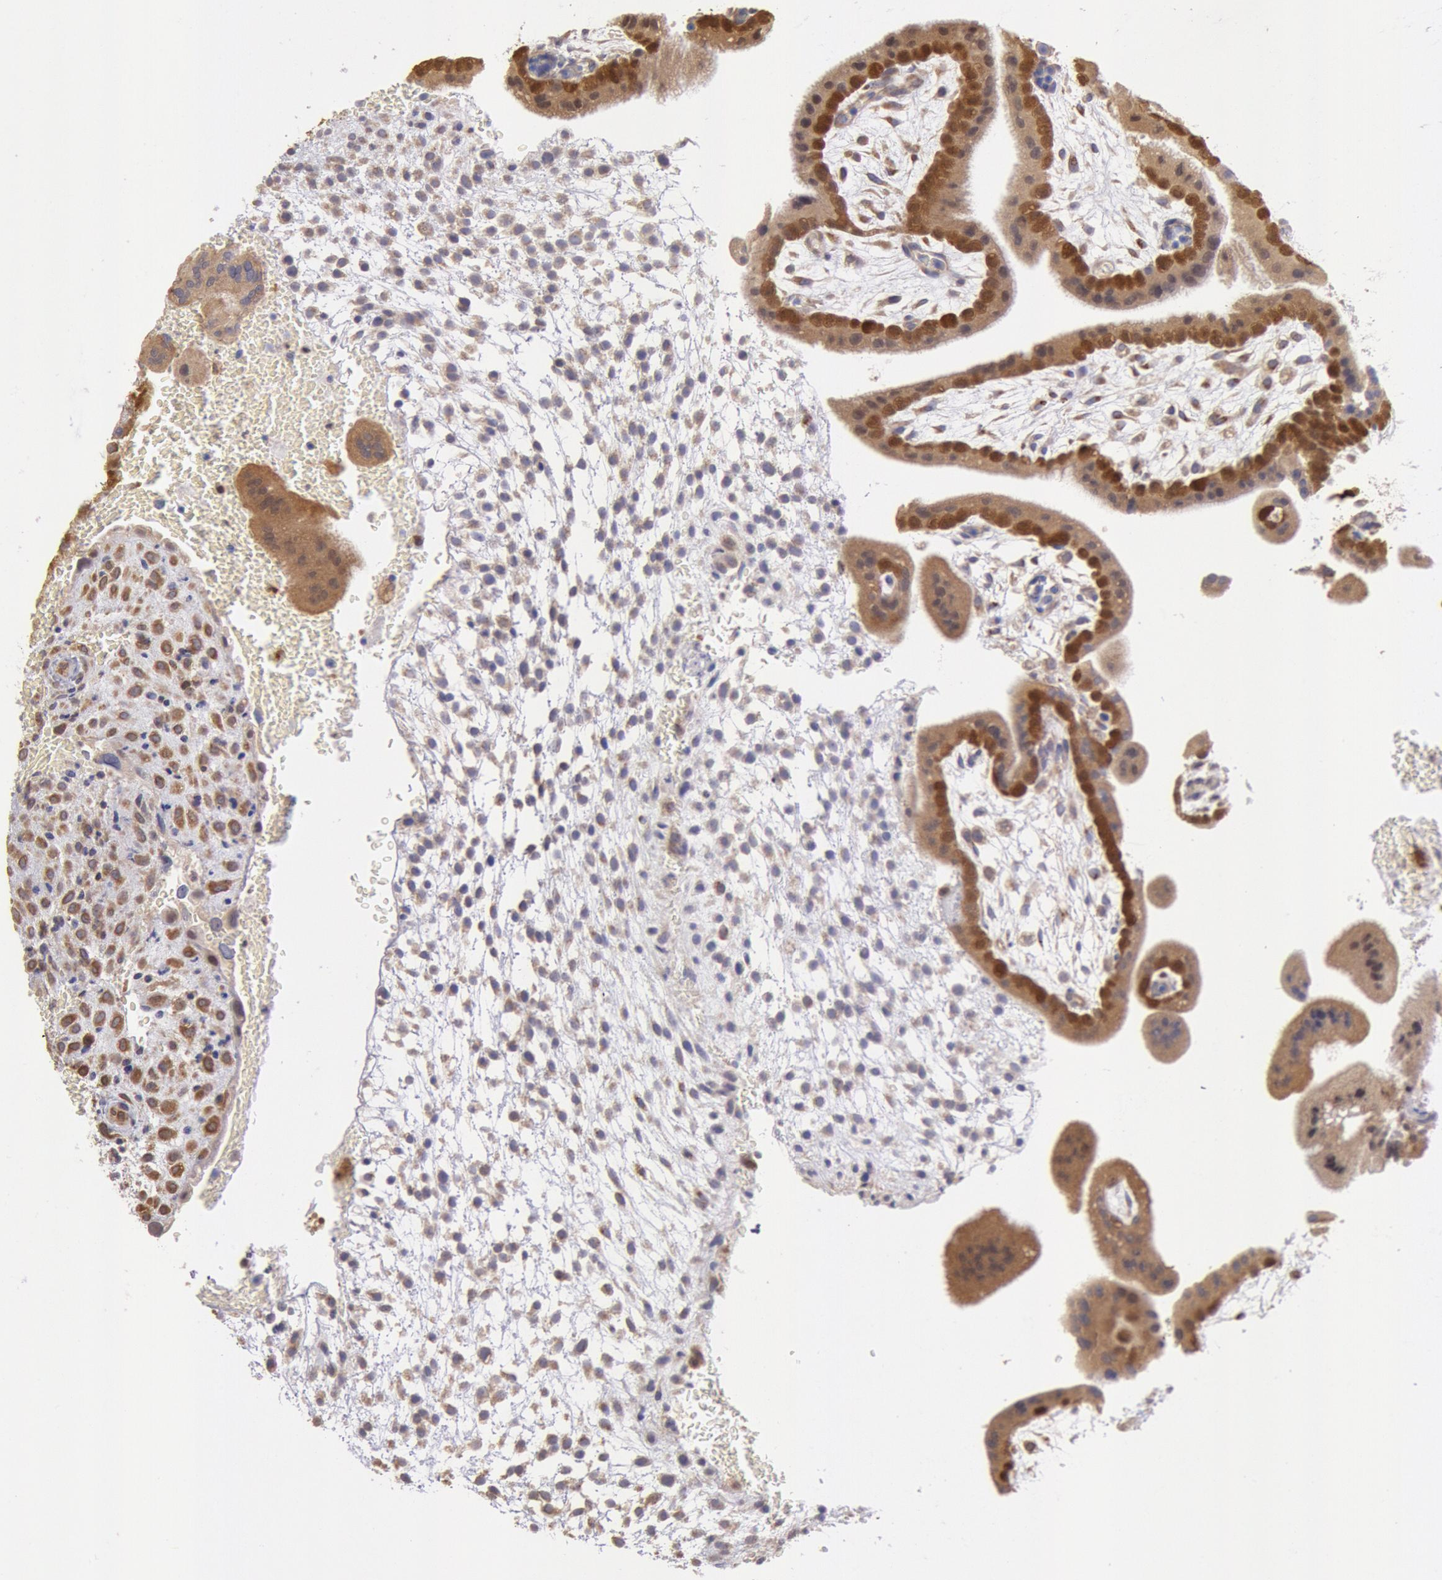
{"staining": {"intensity": "moderate", "quantity": ">75%", "location": "cytoplasmic/membranous"}, "tissue": "placenta", "cell_type": "Trophoblastic cells", "image_type": "normal", "snomed": [{"axis": "morphology", "description": "Normal tissue, NOS"}, {"axis": "topography", "description": "Placenta"}], "caption": "High-power microscopy captured an immunohistochemistry image of benign placenta, revealing moderate cytoplasmic/membranous expression in approximately >75% of trophoblastic cells. (Stains: DAB in brown, nuclei in blue, Microscopy: brightfield microscopy at high magnification).", "gene": "COMT", "patient": {"sex": "female", "age": 35}}